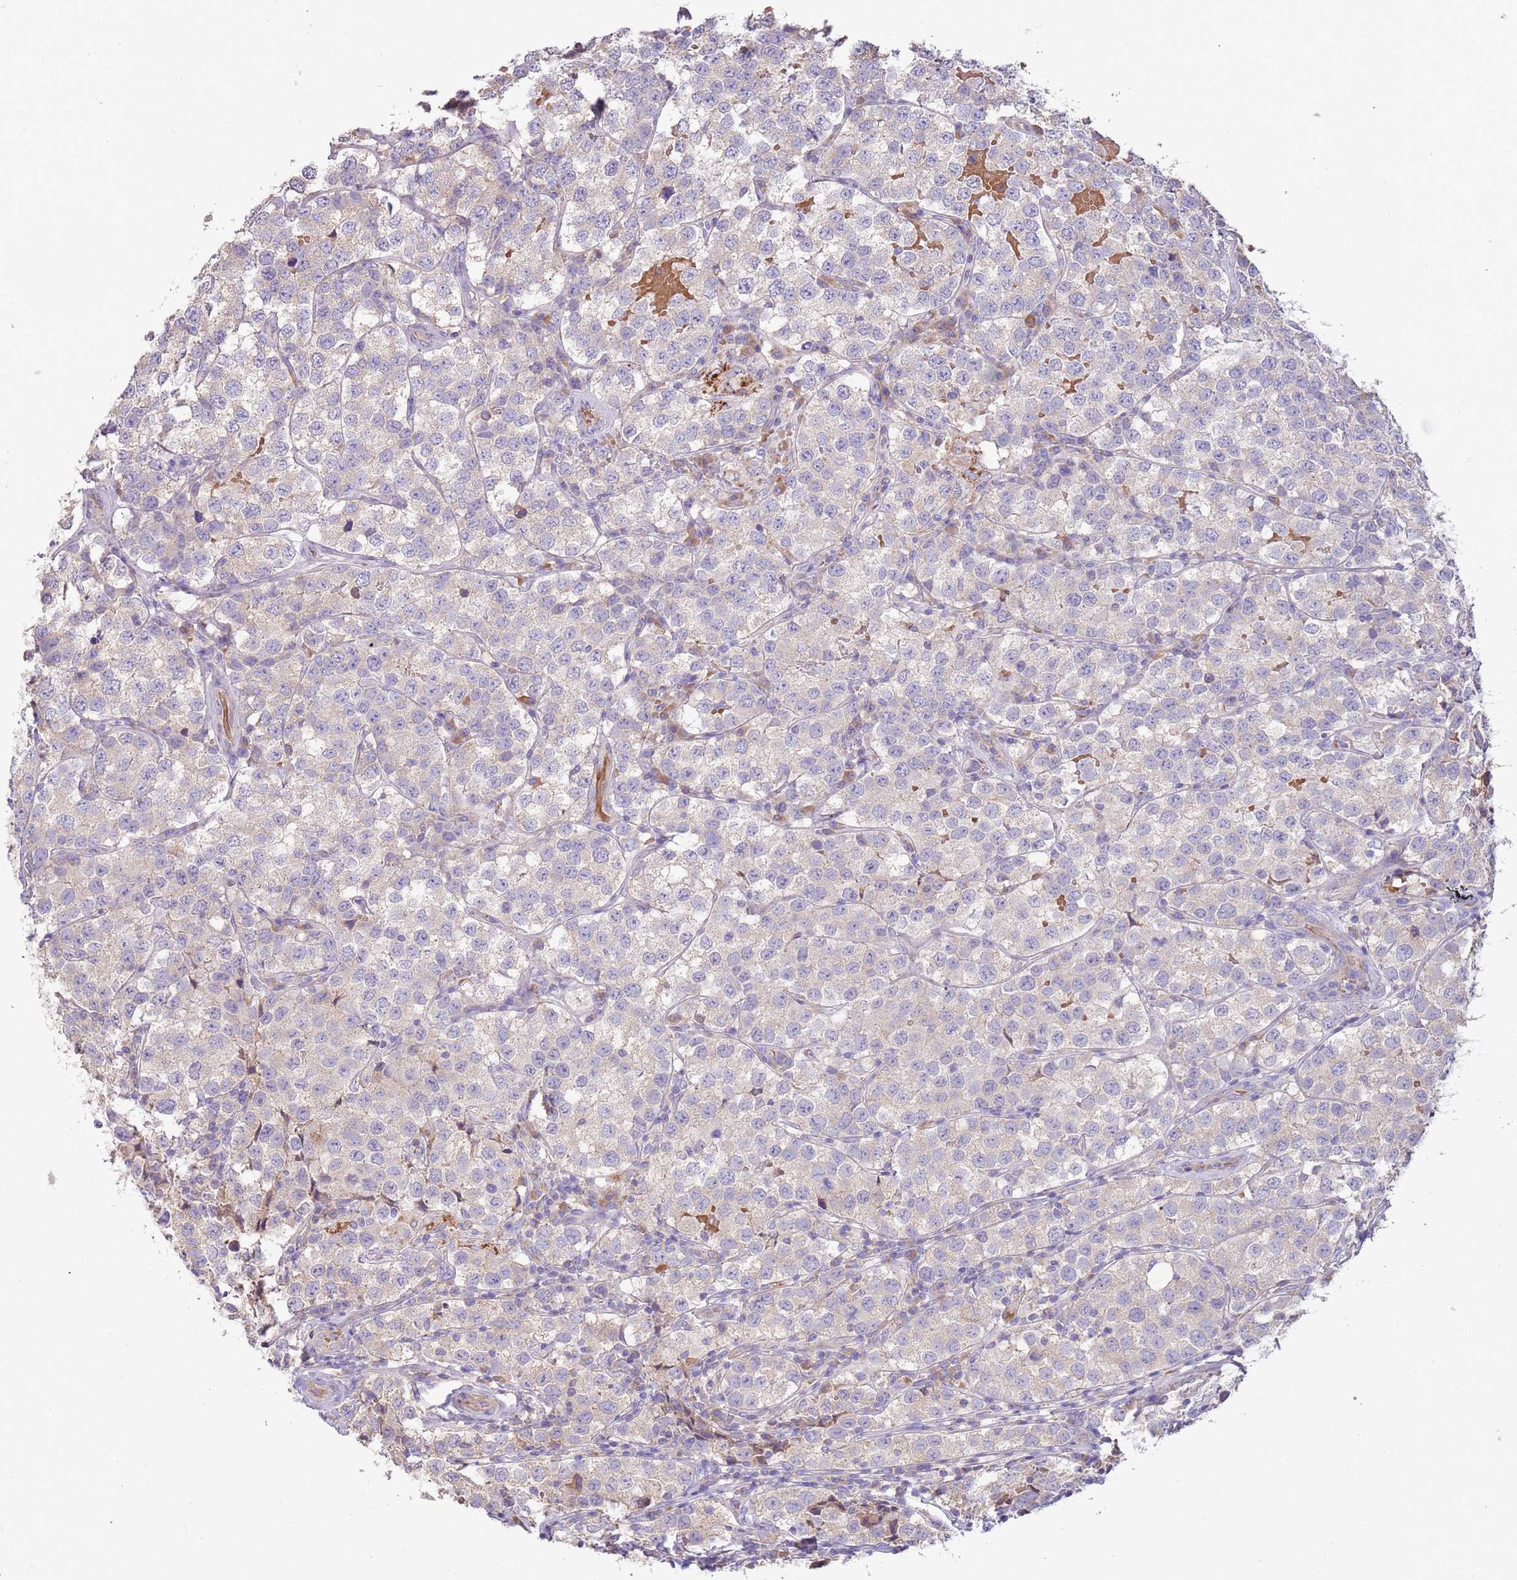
{"staining": {"intensity": "negative", "quantity": "none", "location": "none"}, "tissue": "testis cancer", "cell_type": "Tumor cells", "image_type": "cancer", "snomed": [{"axis": "morphology", "description": "Seminoma, NOS"}, {"axis": "topography", "description": "Testis"}], "caption": "DAB immunohistochemical staining of human testis cancer exhibits no significant expression in tumor cells.", "gene": "TRMO", "patient": {"sex": "male", "age": 34}}